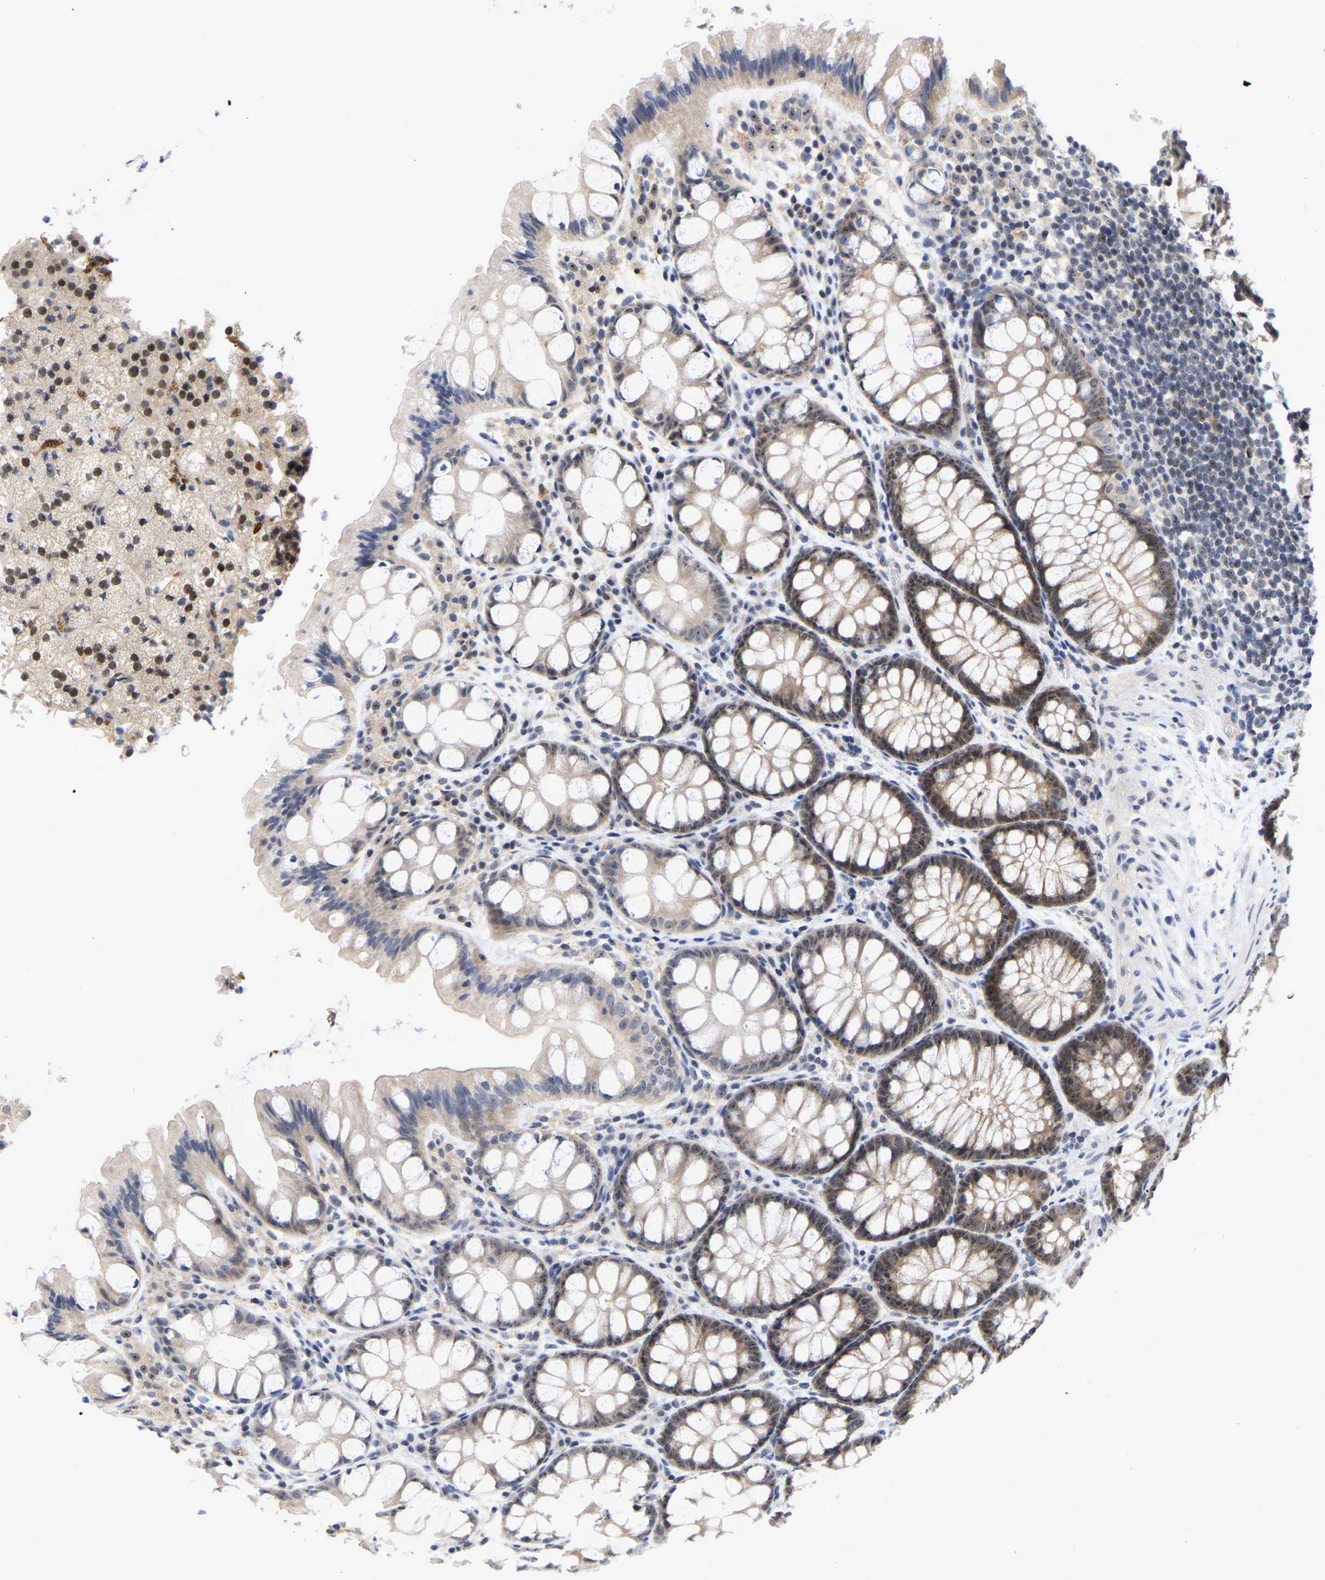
{"staining": {"intensity": "weak", "quantity": ">75%", "location": "cytoplasmic/membranous,nuclear"}, "tissue": "colon", "cell_type": "Endothelial cells", "image_type": "normal", "snomed": [{"axis": "morphology", "description": "Normal tissue, NOS"}, {"axis": "topography", "description": "Colon"}], "caption": "Approximately >75% of endothelial cells in normal human colon show weak cytoplasmic/membranous,nuclear protein positivity as visualized by brown immunohistochemical staining.", "gene": "NLE1", "patient": {"sex": "male", "age": 47}}